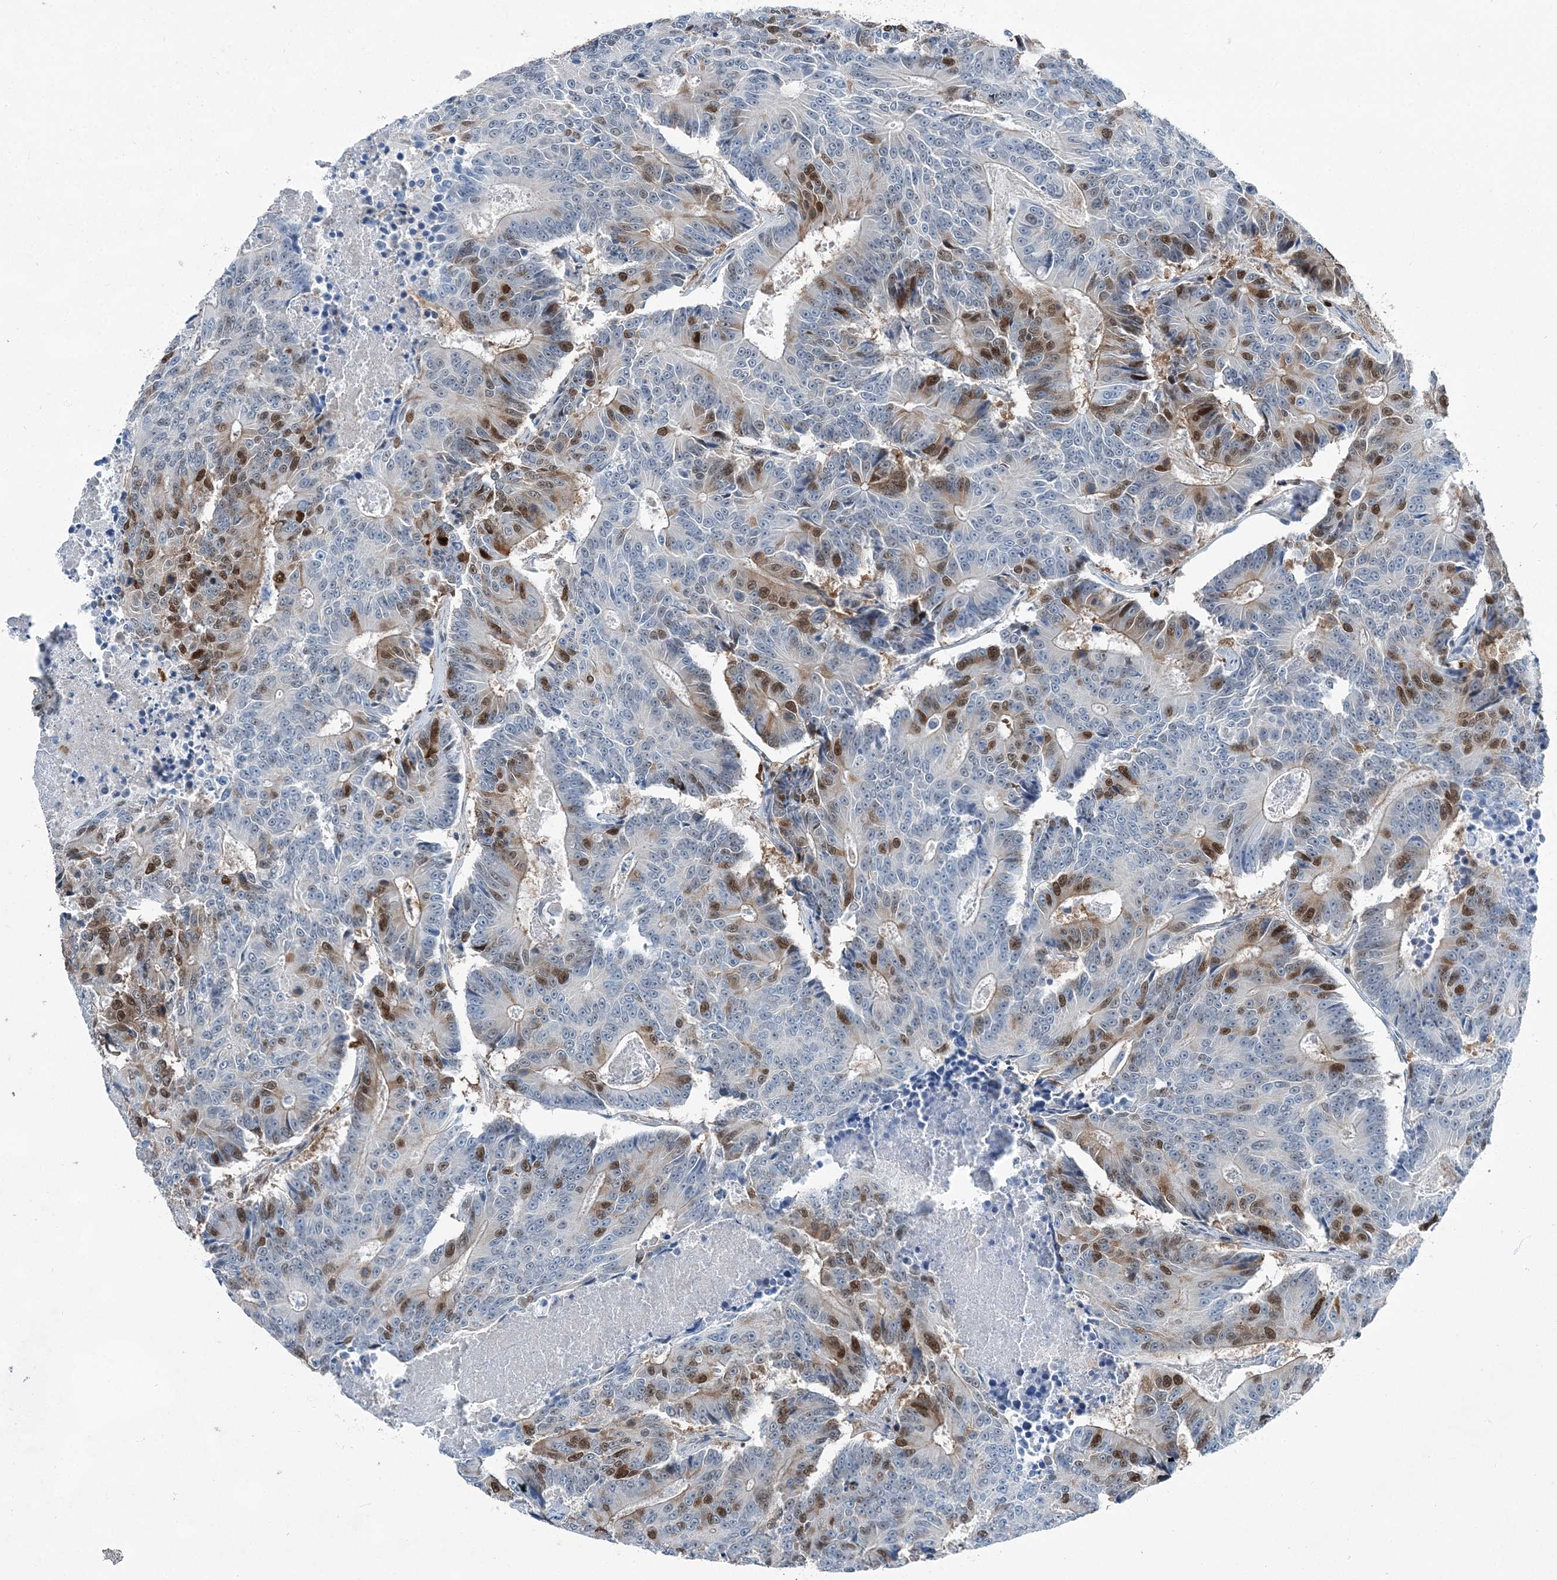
{"staining": {"intensity": "moderate", "quantity": "<25%", "location": "nuclear"}, "tissue": "colorectal cancer", "cell_type": "Tumor cells", "image_type": "cancer", "snomed": [{"axis": "morphology", "description": "Adenocarcinoma, NOS"}, {"axis": "topography", "description": "Colon"}], "caption": "There is low levels of moderate nuclear positivity in tumor cells of colorectal cancer, as demonstrated by immunohistochemical staining (brown color).", "gene": "HAT1", "patient": {"sex": "male", "age": 83}}